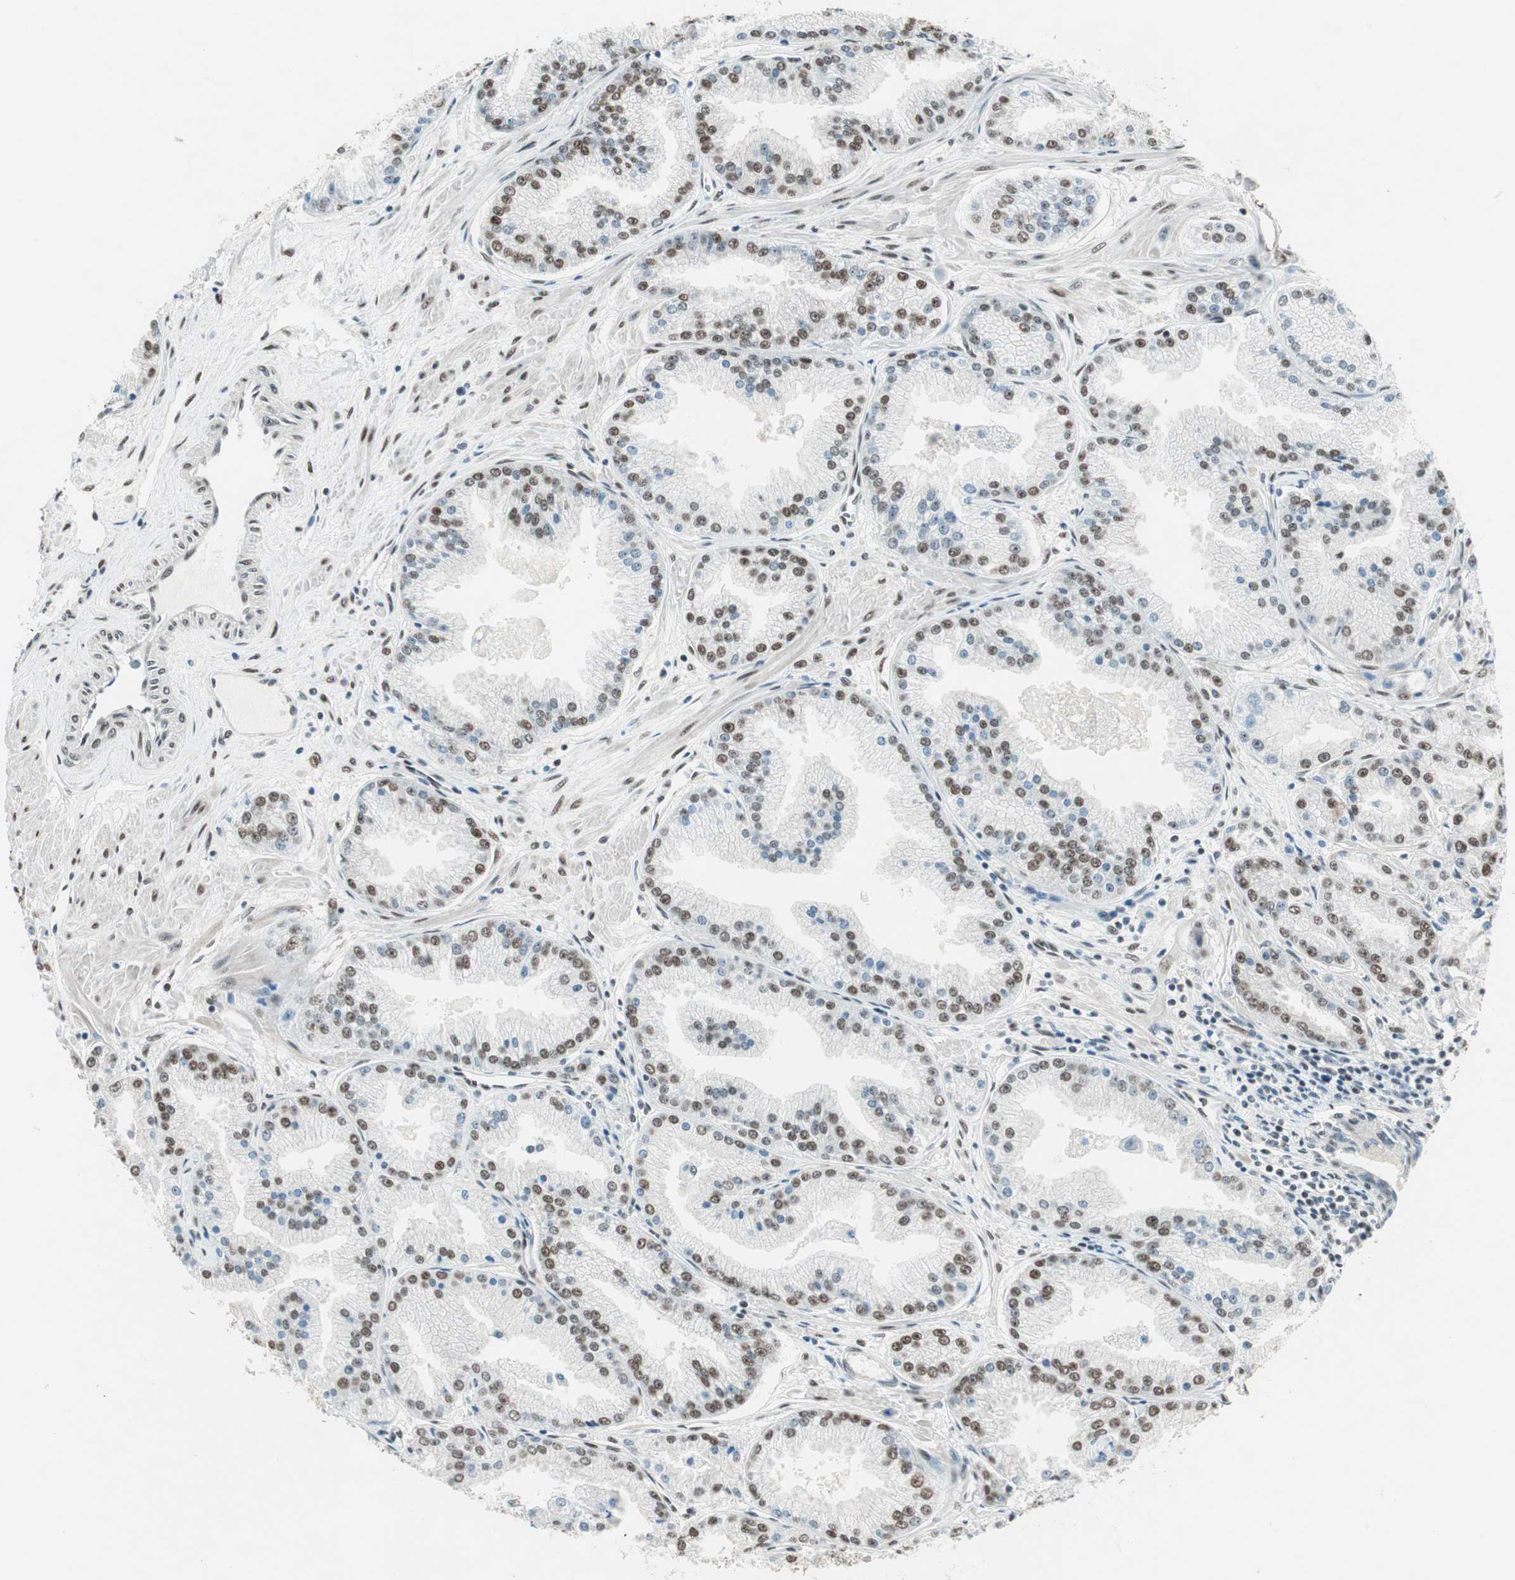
{"staining": {"intensity": "moderate", "quantity": ">75%", "location": "nuclear"}, "tissue": "prostate cancer", "cell_type": "Tumor cells", "image_type": "cancer", "snomed": [{"axis": "morphology", "description": "Adenocarcinoma, High grade"}, {"axis": "topography", "description": "Prostate"}], "caption": "The image demonstrates immunohistochemical staining of prostate cancer. There is moderate nuclear expression is appreciated in about >75% of tumor cells.", "gene": "ZBTB17", "patient": {"sex": "male", "age": 61}}